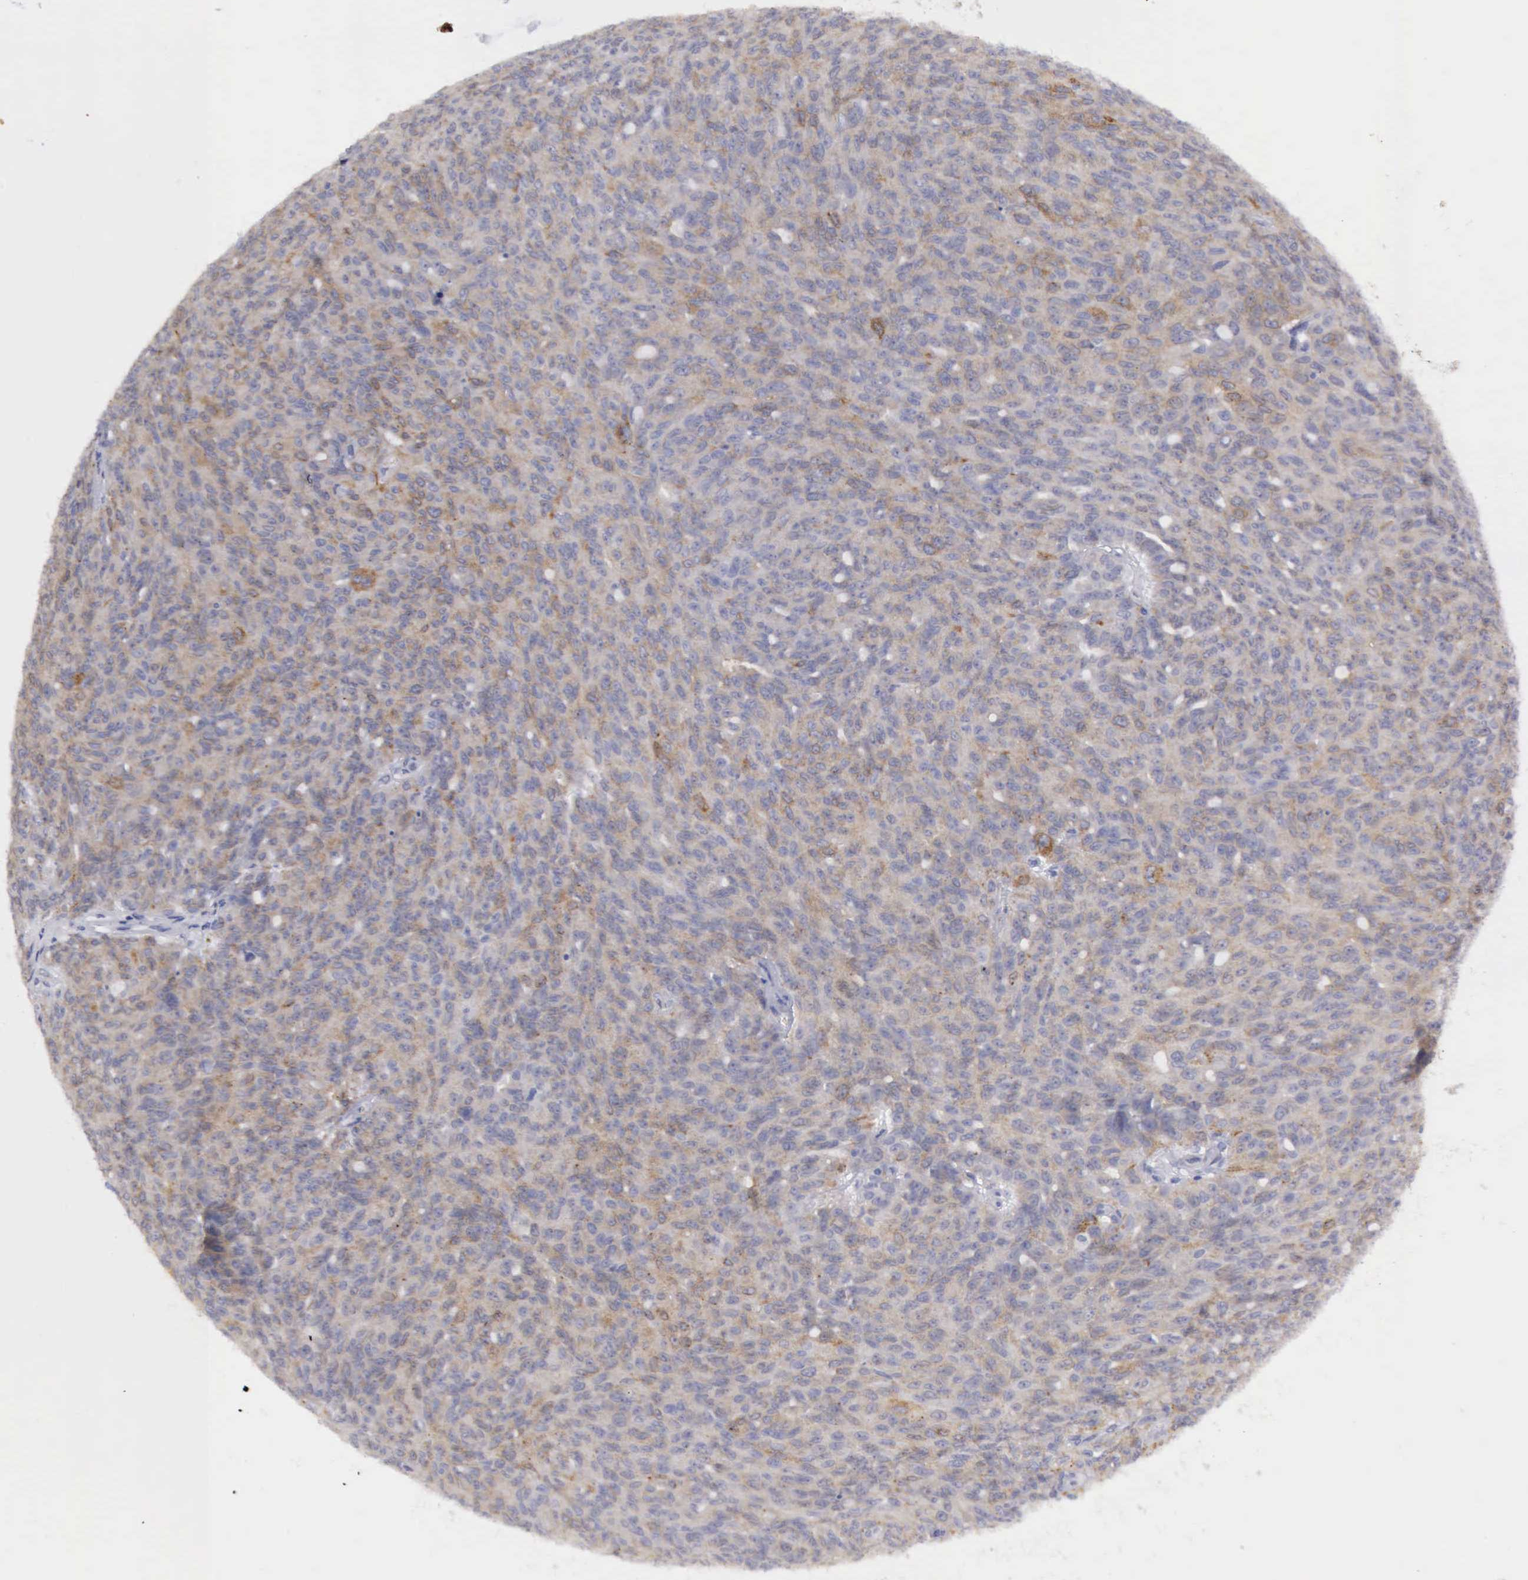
{"staining": {"intensity": "weak", "quantity": "<25%", "location": "cytoplasmic/membranous"}, "tissue": "ovarian cancer", "cell_type": "Tumor cells", "image_type": "cancer", "snomed": [{"axis": "morphology", "description": "Carcinoma, endometroid"}, {"axis": "topography", "description": "Ovary"}], "caption": "DAB immunohistochemical staining of human ovarian cancer (endometroid carcinoma) reveals no significant staining in tumor cells.", "gene": "TFRC", "patient": {"sex": "female", "age": 60}}